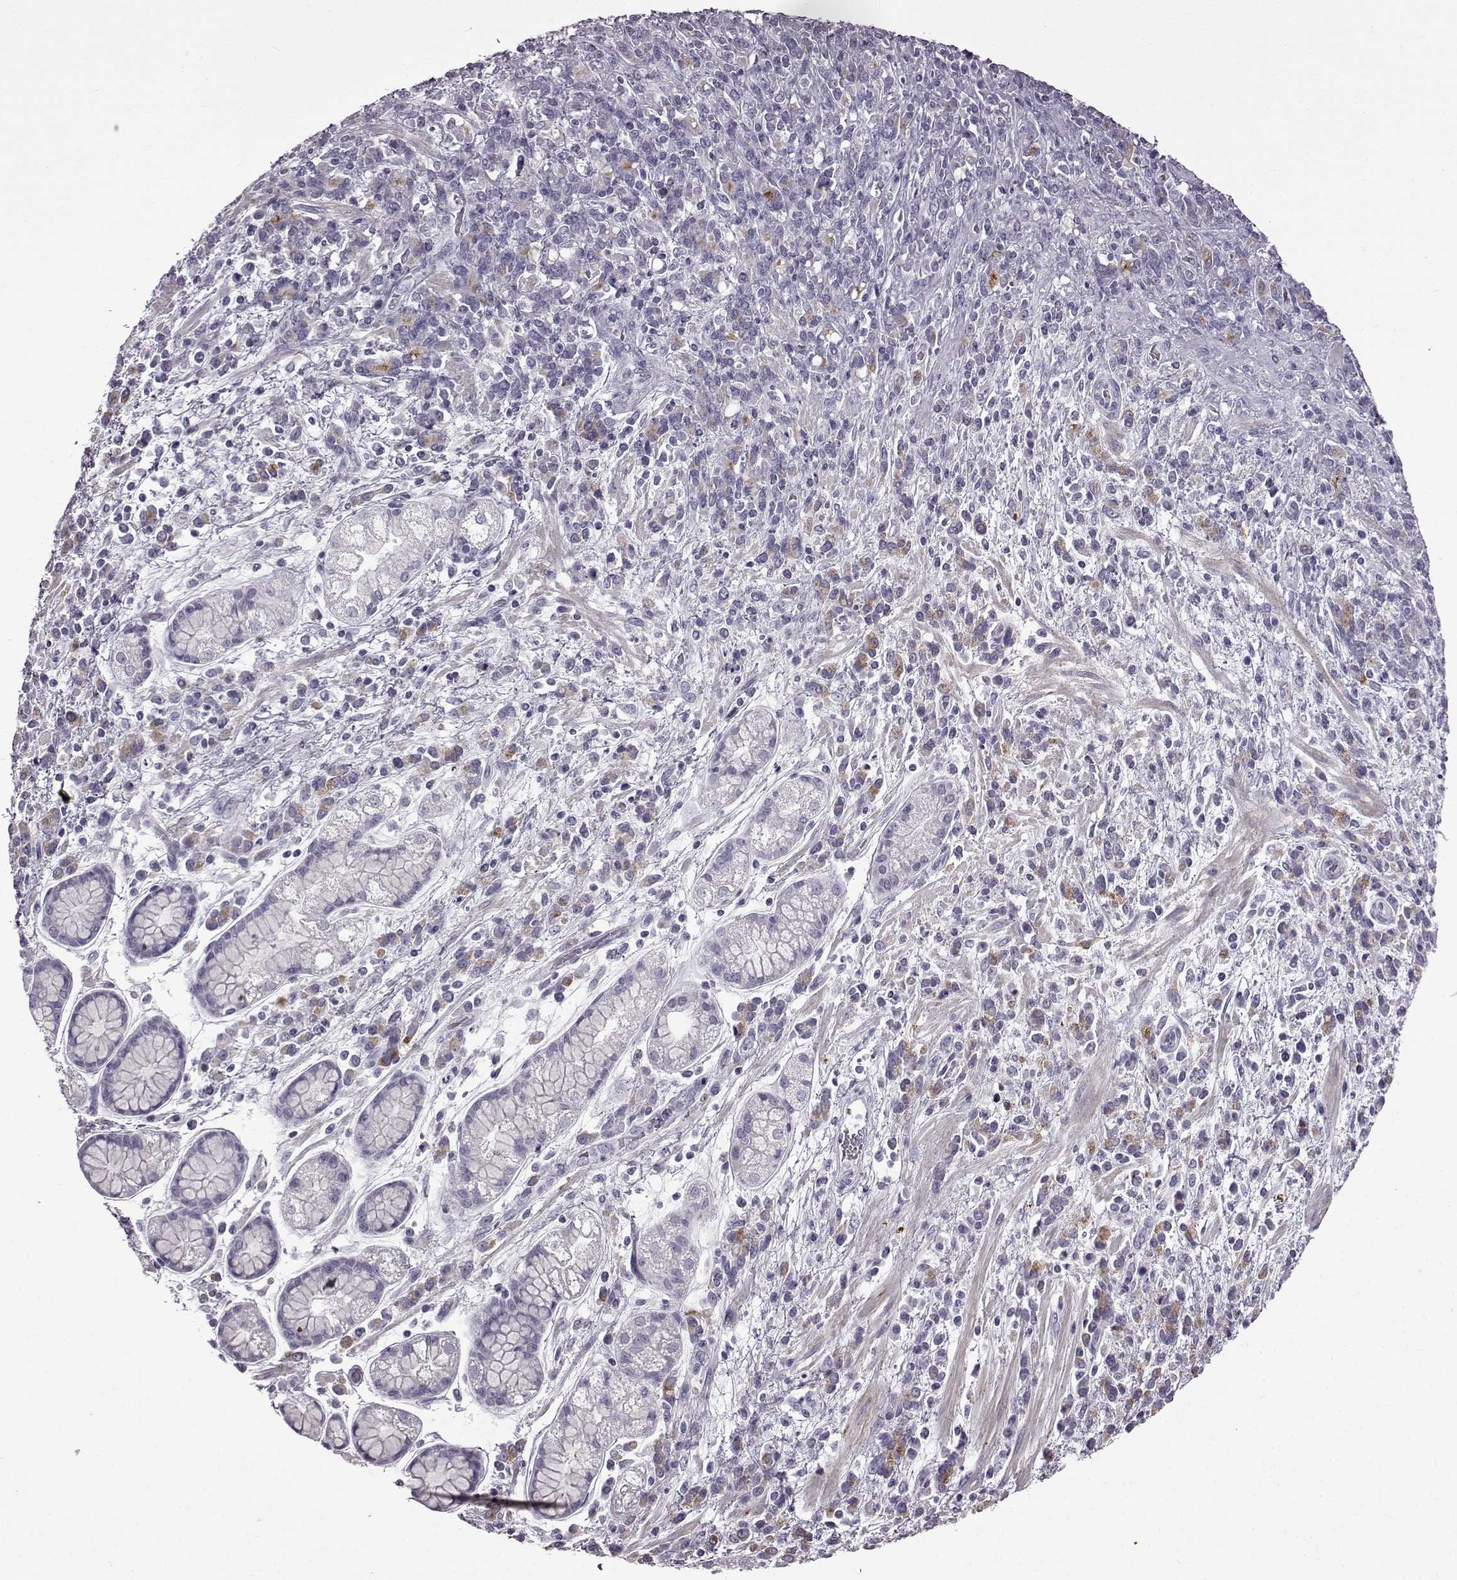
{"staining": {"intensity": "weak", "quantity": "<25%", "location": "cytoplasmic/membranous"}, "tissue": "stomach cancer", "cell_type": "Tumor cells", "image_type": "cancer", "snomed": [{"axis": "morphology", "description": "Adenocarcinoma, NOS"}, {"axis": "topography", "description": "Stomach"}], "caption": "Adenocarcinoma (stomach) stained for a protein using IHC exhibits no positivity tumor cells.", "gene": "SLC28A2", "patient": {"sex": "female", "age": 57}}